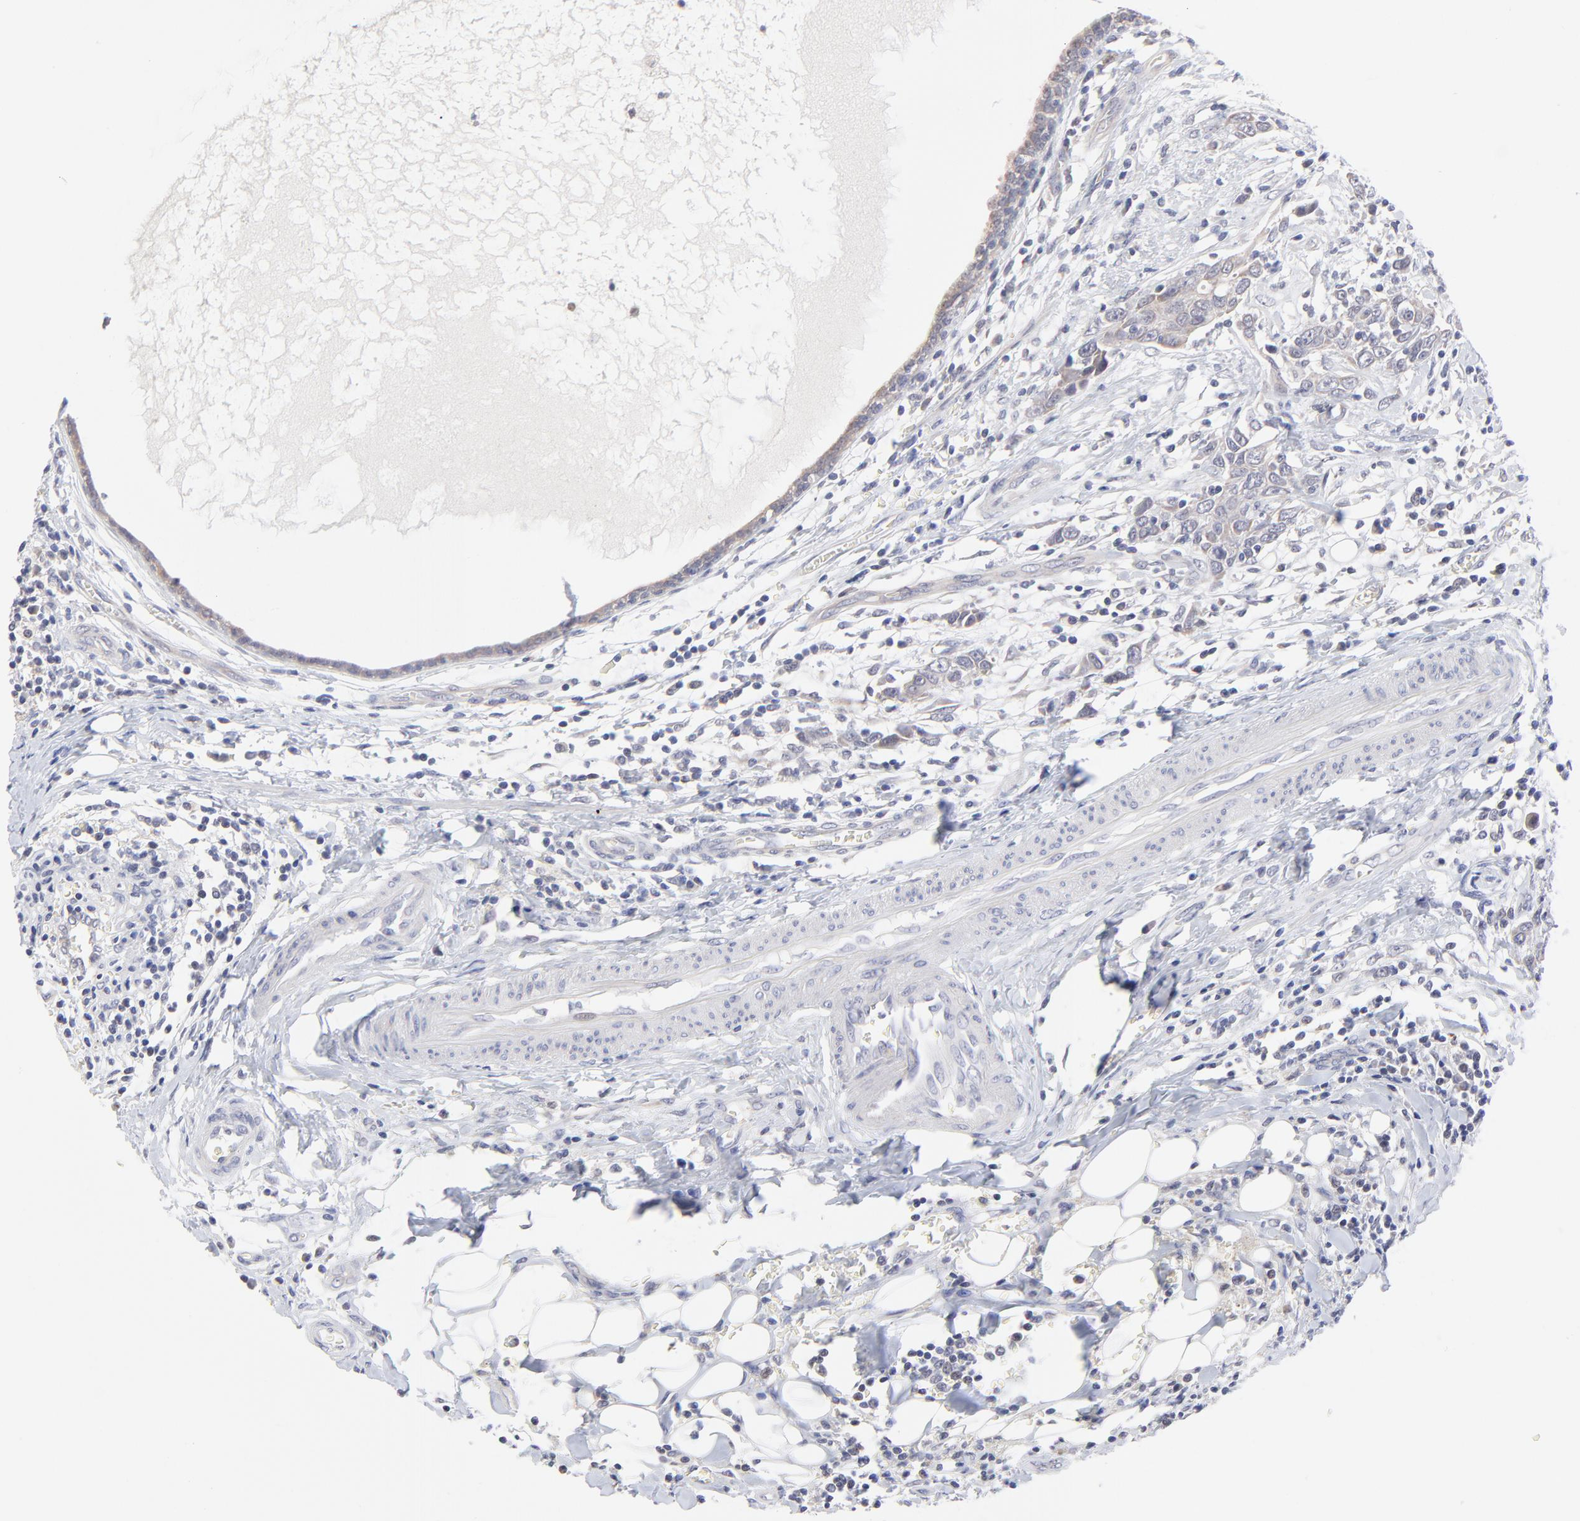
{"staining": {"intensity": "weak", "quantity": ">75%", "location": "cytoplasmic/membranous"}, "tissue": "breast cancer", "cell_type": "Tumor cells", "image_type": "cancer", "snomed": [{"axis": "morphology", "description": "Duct carcinoma"}, {"axis": "topography", "description": "Breast"}], "caption": "Protein expression by immunohistochemistry reveals weak cytoplasmic/membranous expression in approximately >75% of tumor cells in breast cancer (infiltrating ductal carcinoma). The protein is shown in brown color, while the nuclei are stained blue.", "gene": "FBXO8", "patient": {"sex": "female", "age": 50}}